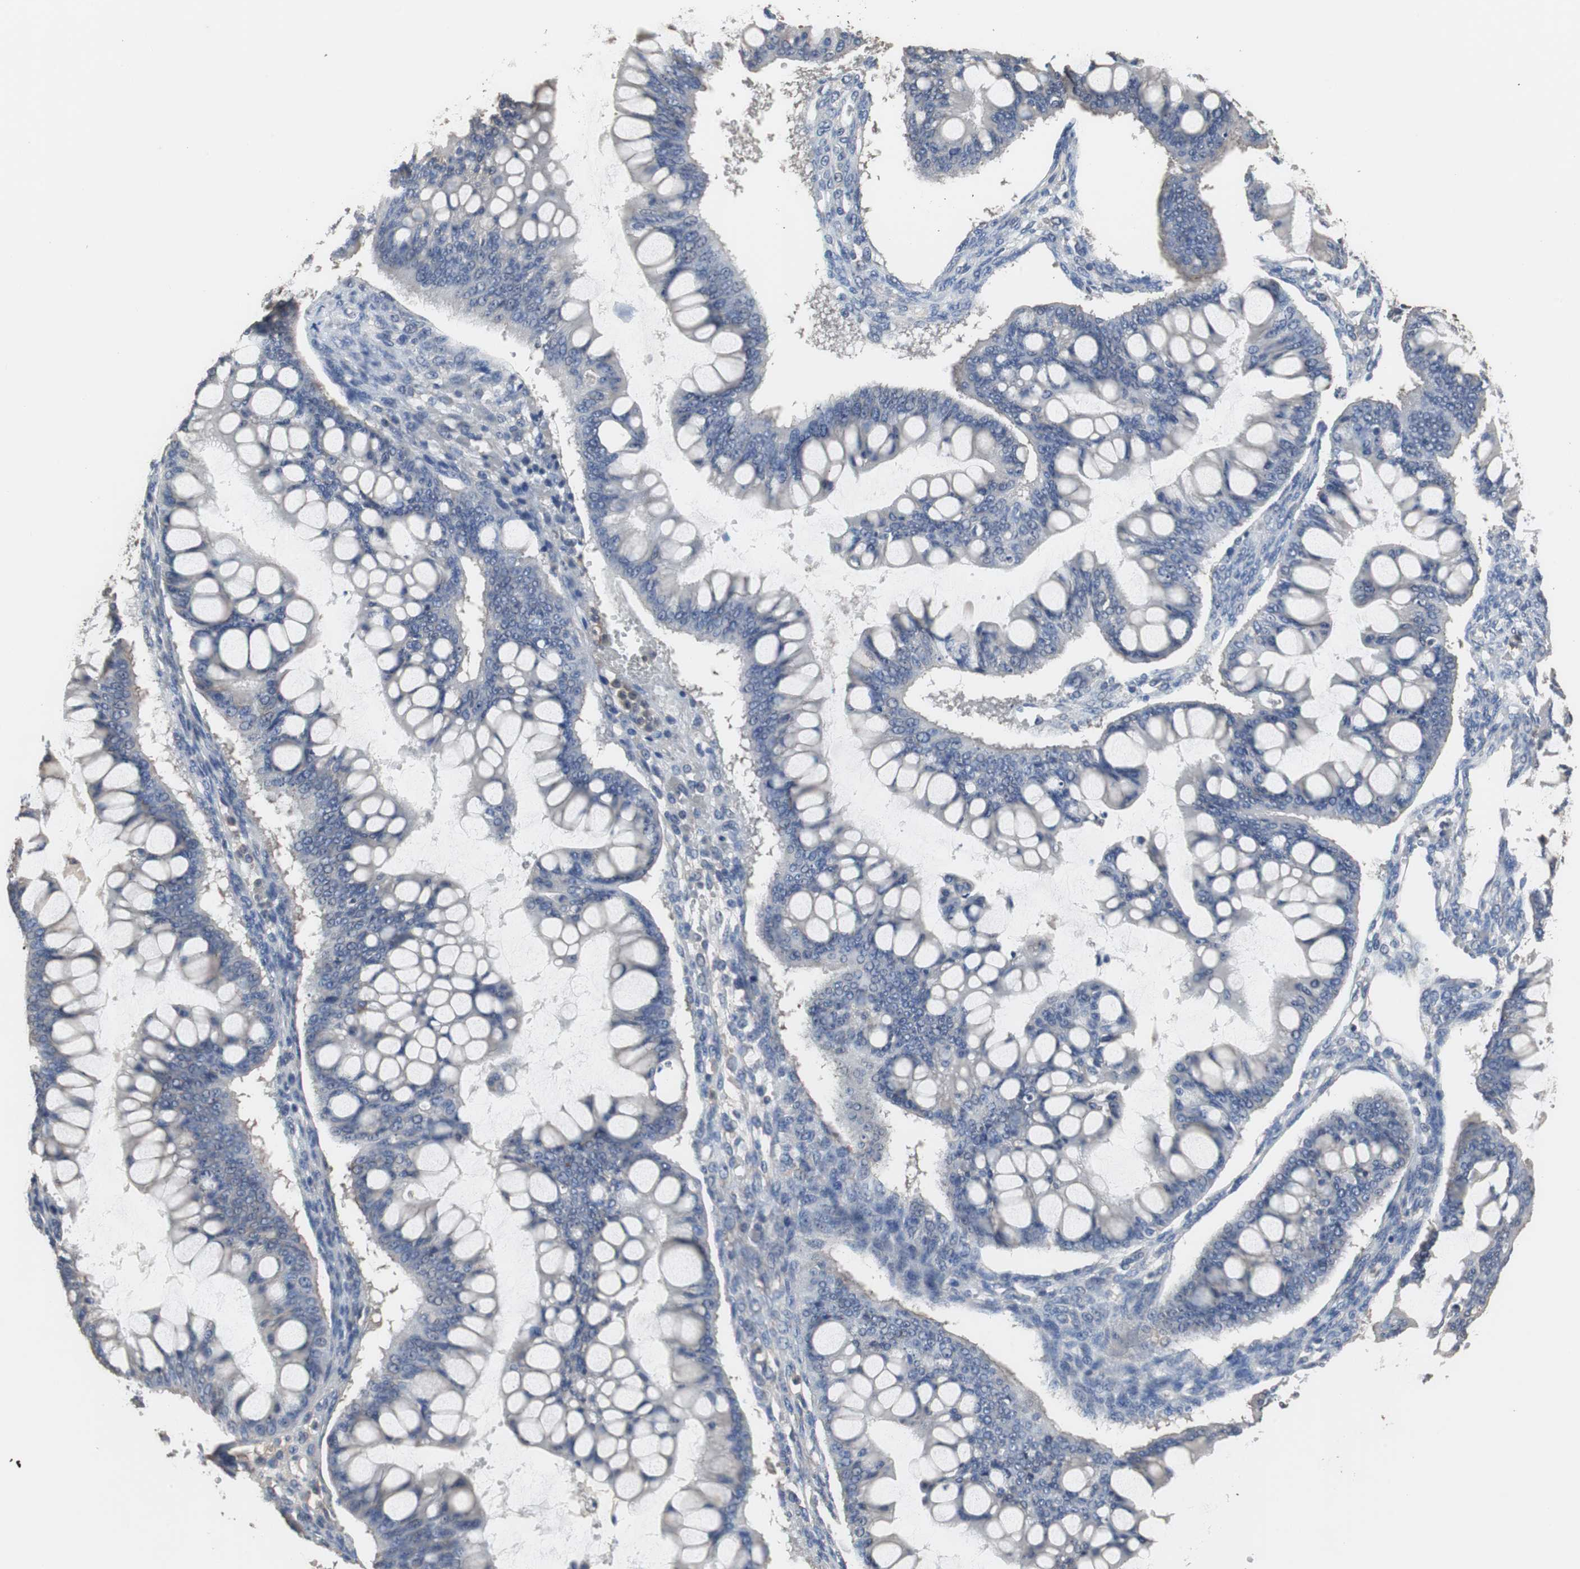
{"staining": {"intensity": "negative", "quantity": "none", "location": "none"}, "tissue": "ovarian cancer", "cell_type": "Tumor cells", "image_type": "cancer", "snomed": [{"axis": "morphology", "description": "Cystadenocarcinoma, mucinous, NOS"}, {"axis": "topography", "description": "Ovary"}], "caption": "DAB (3,3'-diaminobenzidine) immunohistochemical staining of human ovarian cancer (mucinous cystadenocarcinoma) displays no significant staining in tumor cells.", "gene": "SCIMP", "patient": {"sex": "female", "age": 73}}